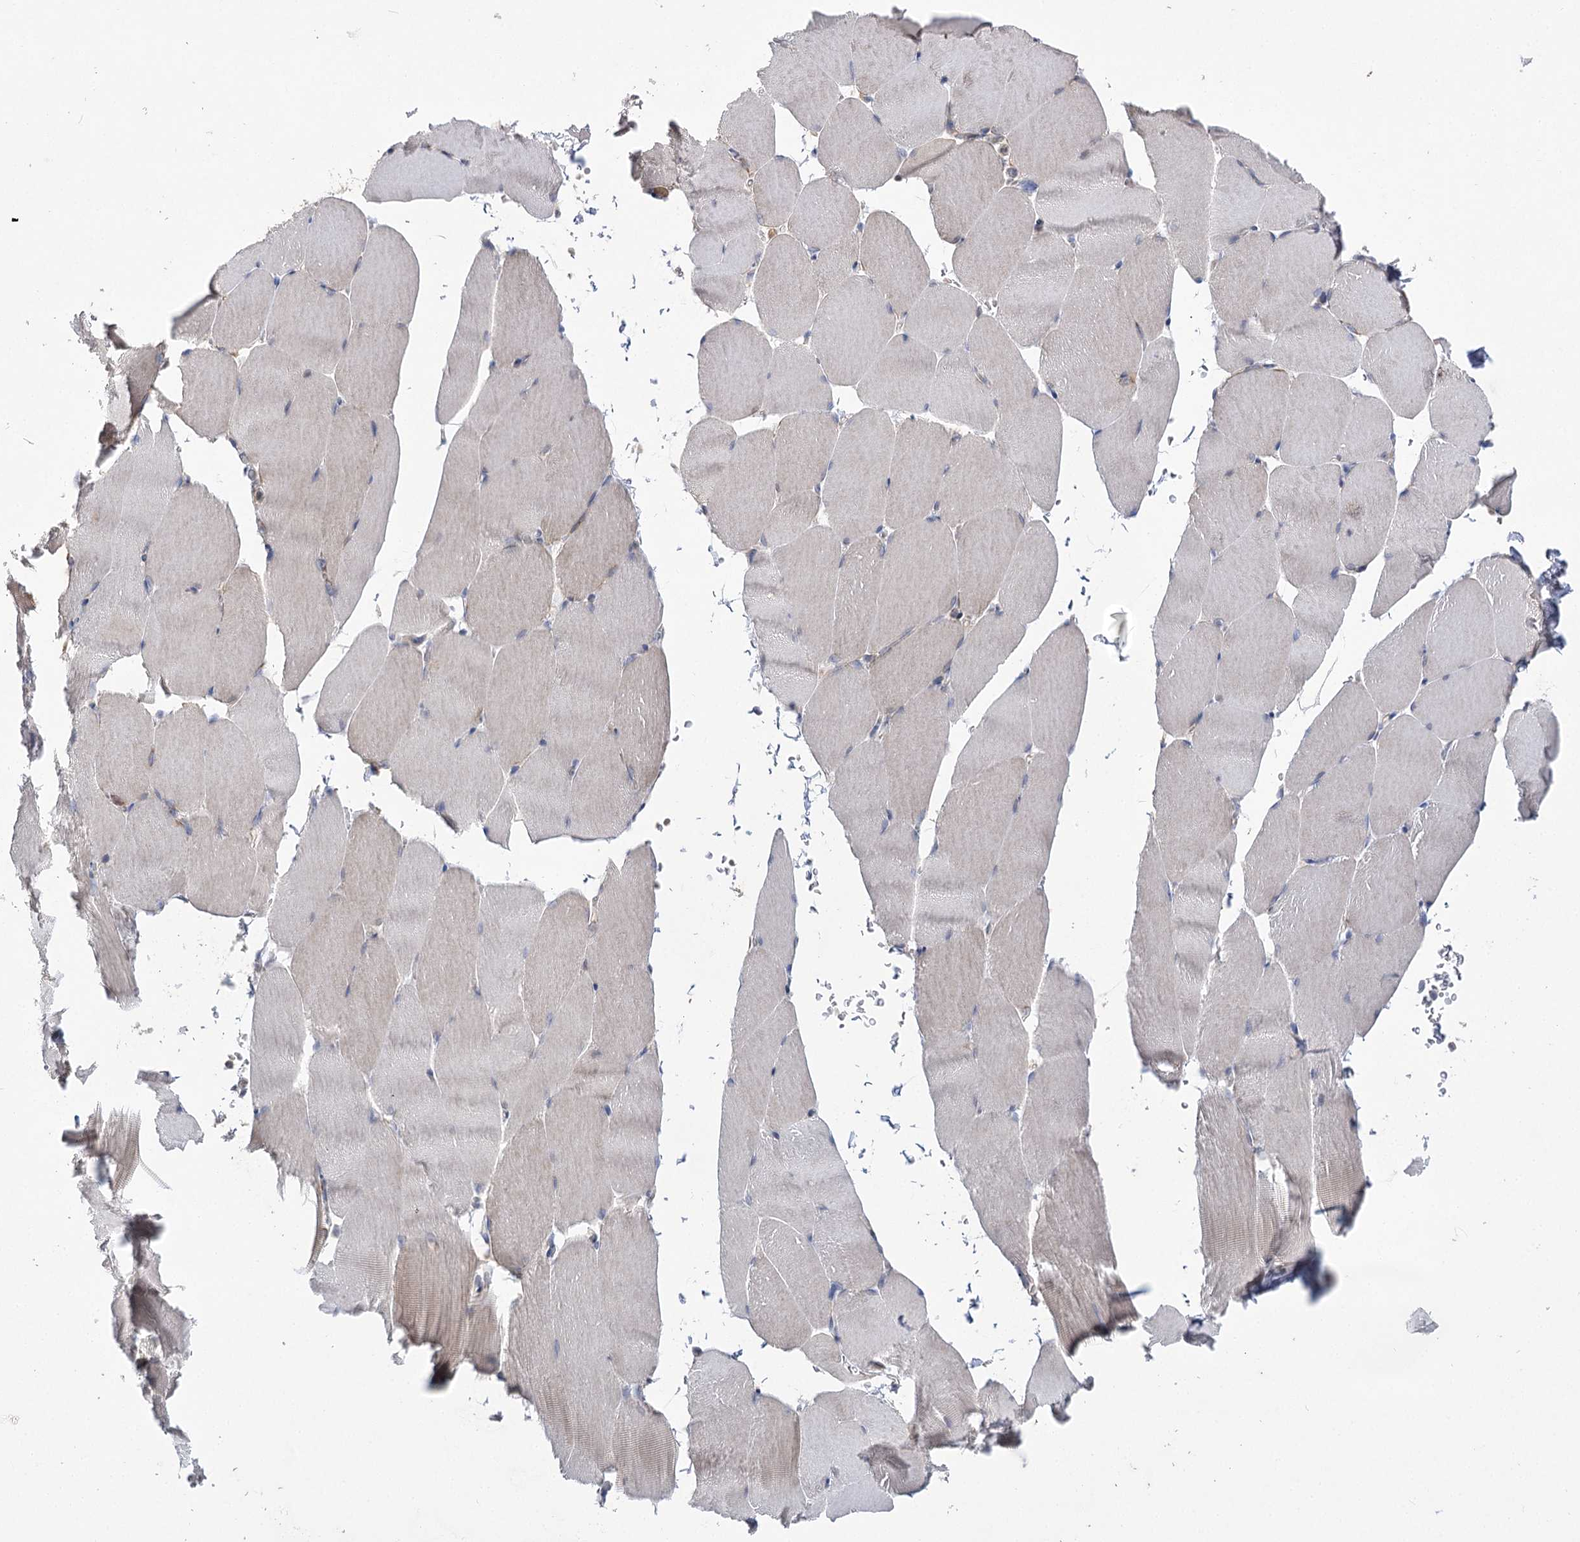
{"staining": {"intensity": "negative", "quantity": "none", "location": "none"}, "tissue": "skeletal muscle", "cell_type": "Myocytes", "image_type": "normal", "snomed": [{"axis": "morphology", "description": "Normal tissue, NOS"}, {"axis": "topography", "description": "Skeletal muscle"}, {"axis": "topography", "description": "Parathyroid gland"}], "caption": "An image of skeletal muscle stained for a protein displays no brown staining in myocytes. The staining was performed using DAB (3,3'-diaminobenzidine) to visualize the protein expression in brown, while the nuclei were stained in blue with hematoxylin (Magnification: 20x).", "gene": "AURKC", "patient": {"sex": "female", "age": 37}}